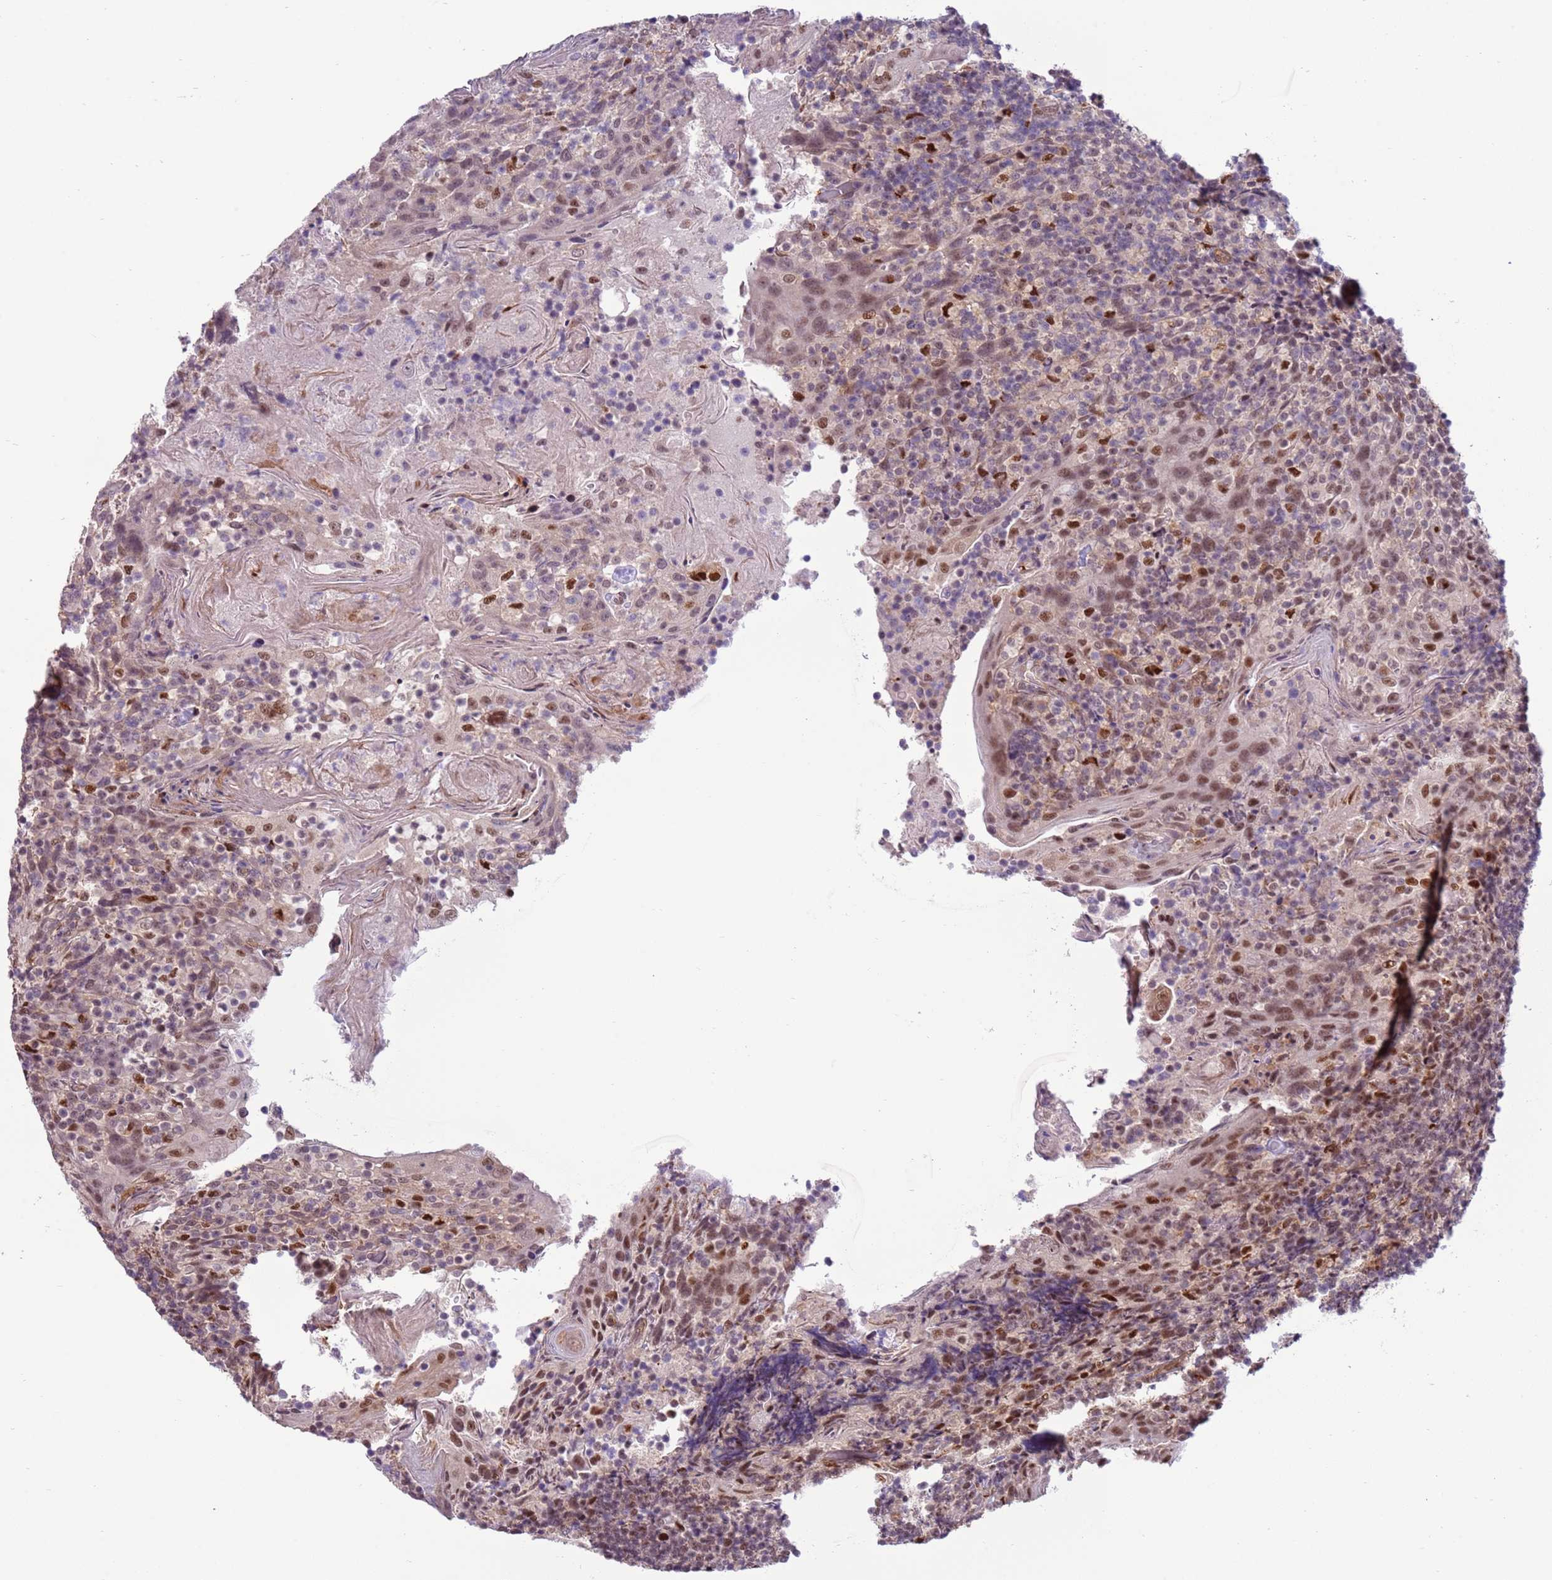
{"staining": {"intensity": "moderate", "quantity": "25%-75%", "location": "nuclear"}, "tissue": "tonsil", "cell_type": "Germinal center cells", "image_type": "normal", "snomed": [{"axis": "morphology", "description": "Normal tissue, NOS"}, {"axis": "topography", "description": "Tonsil"}], "caption": "Tonsil stained with immunohistochemistry demonstrates moderate nuclear expression in approximately 25%-75% of germinal center cells.", "gene": "PRPF6", "patient": {"sex": "female", "age": 10}}